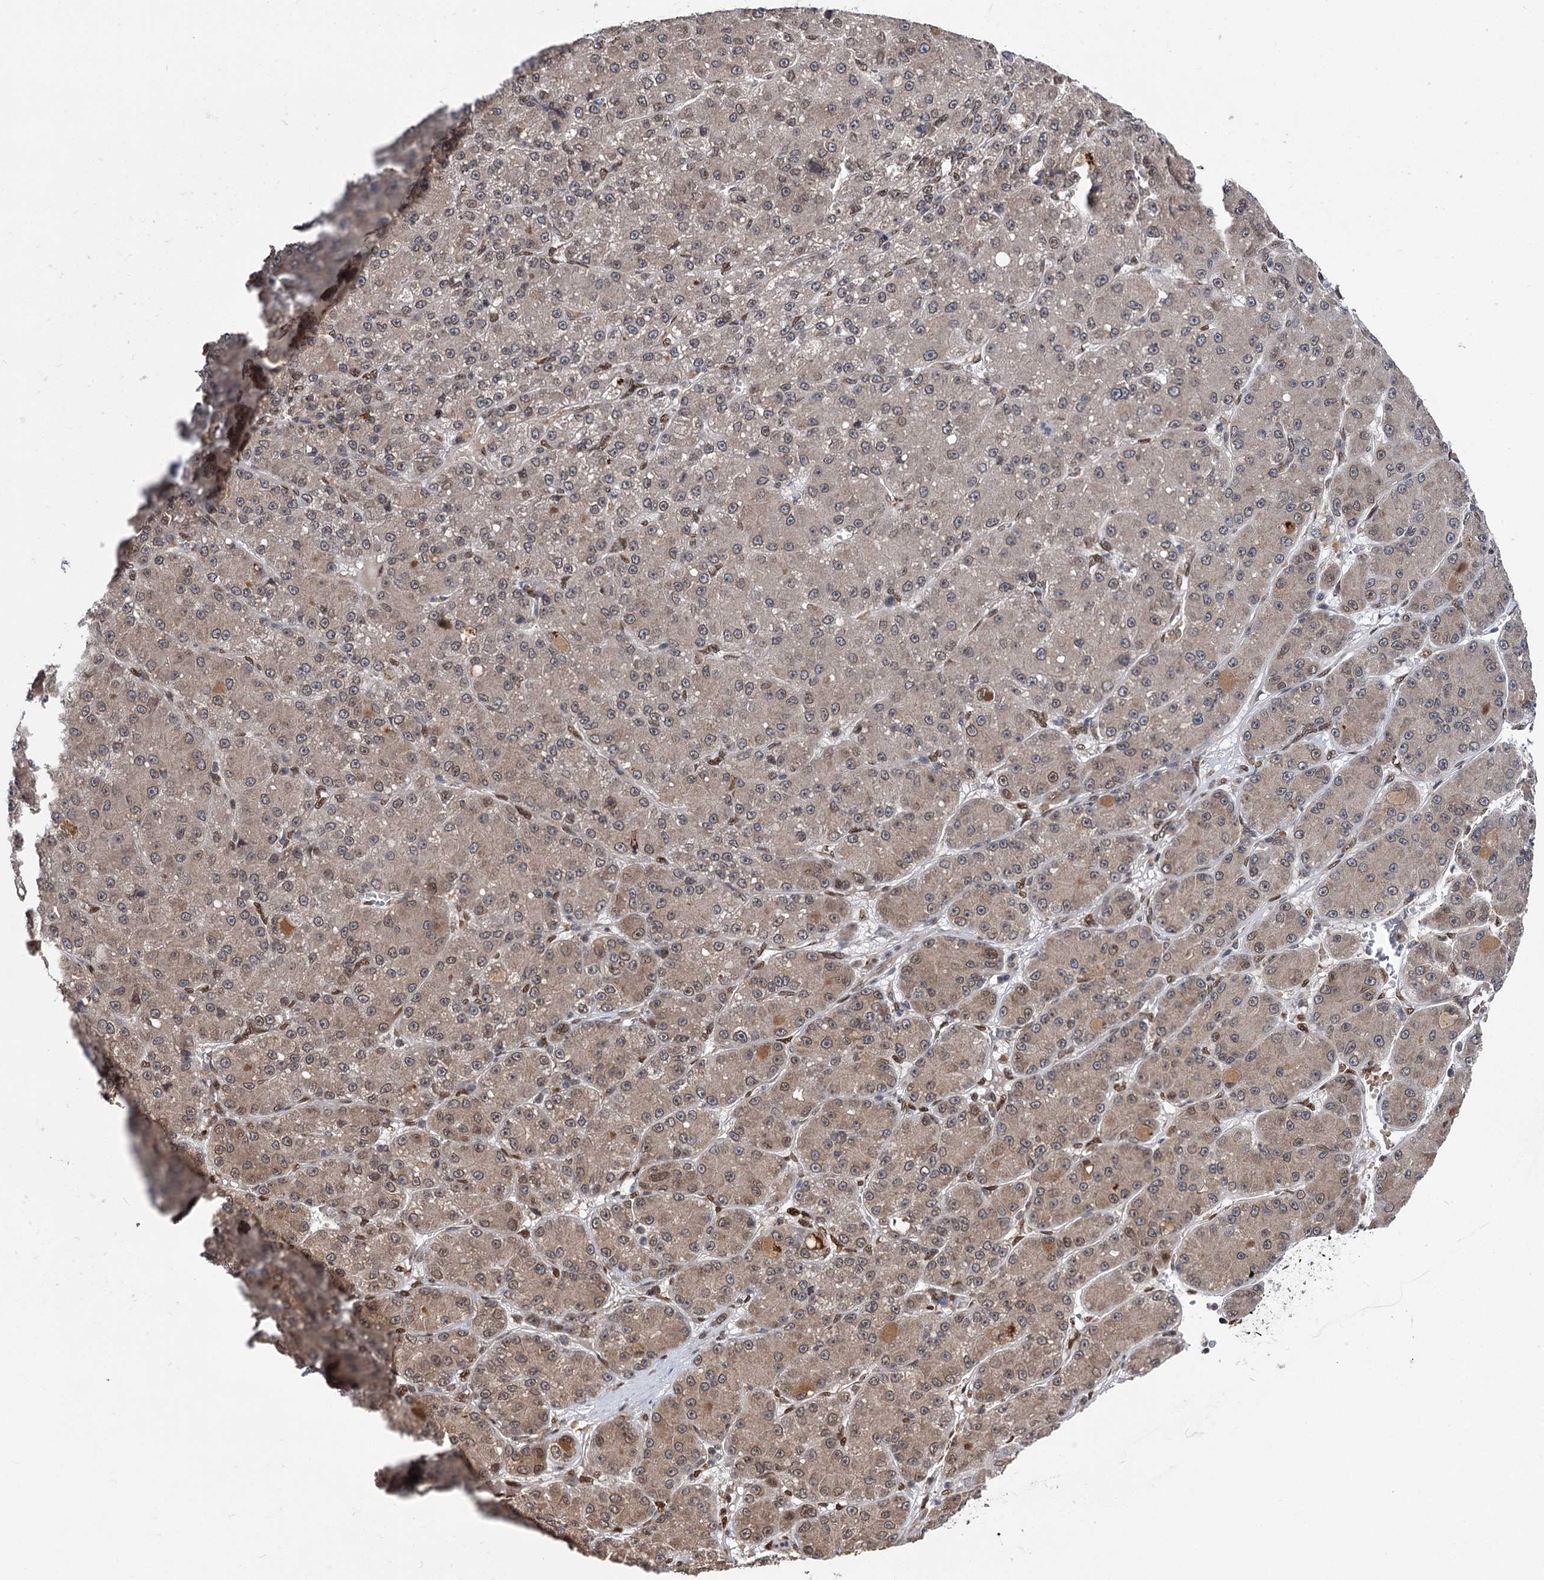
{"staining": {"intensity": "weak", "quantity": "25%-75%", "location": "cytoplasmic/membranous,nuclear"}, "tissue": "liver cancer", "cell_type": "Tumor cells", "image_type": "cancer", "snomed": [{"axis": "morphology", "description": "Carcinoma, Hepatocellular, NOS"}, {"axis": "topography", "description": "Liver"}], "caption": "Hepatocellular carcinoma (liver) stained for a protein (brown) demonstrates weak cytoplasmic/membranous and nuclear positive expression in about 25%-75% of tumor cells.", "gene": "MESD", "patient": {"sex": "male", "age": 67}}